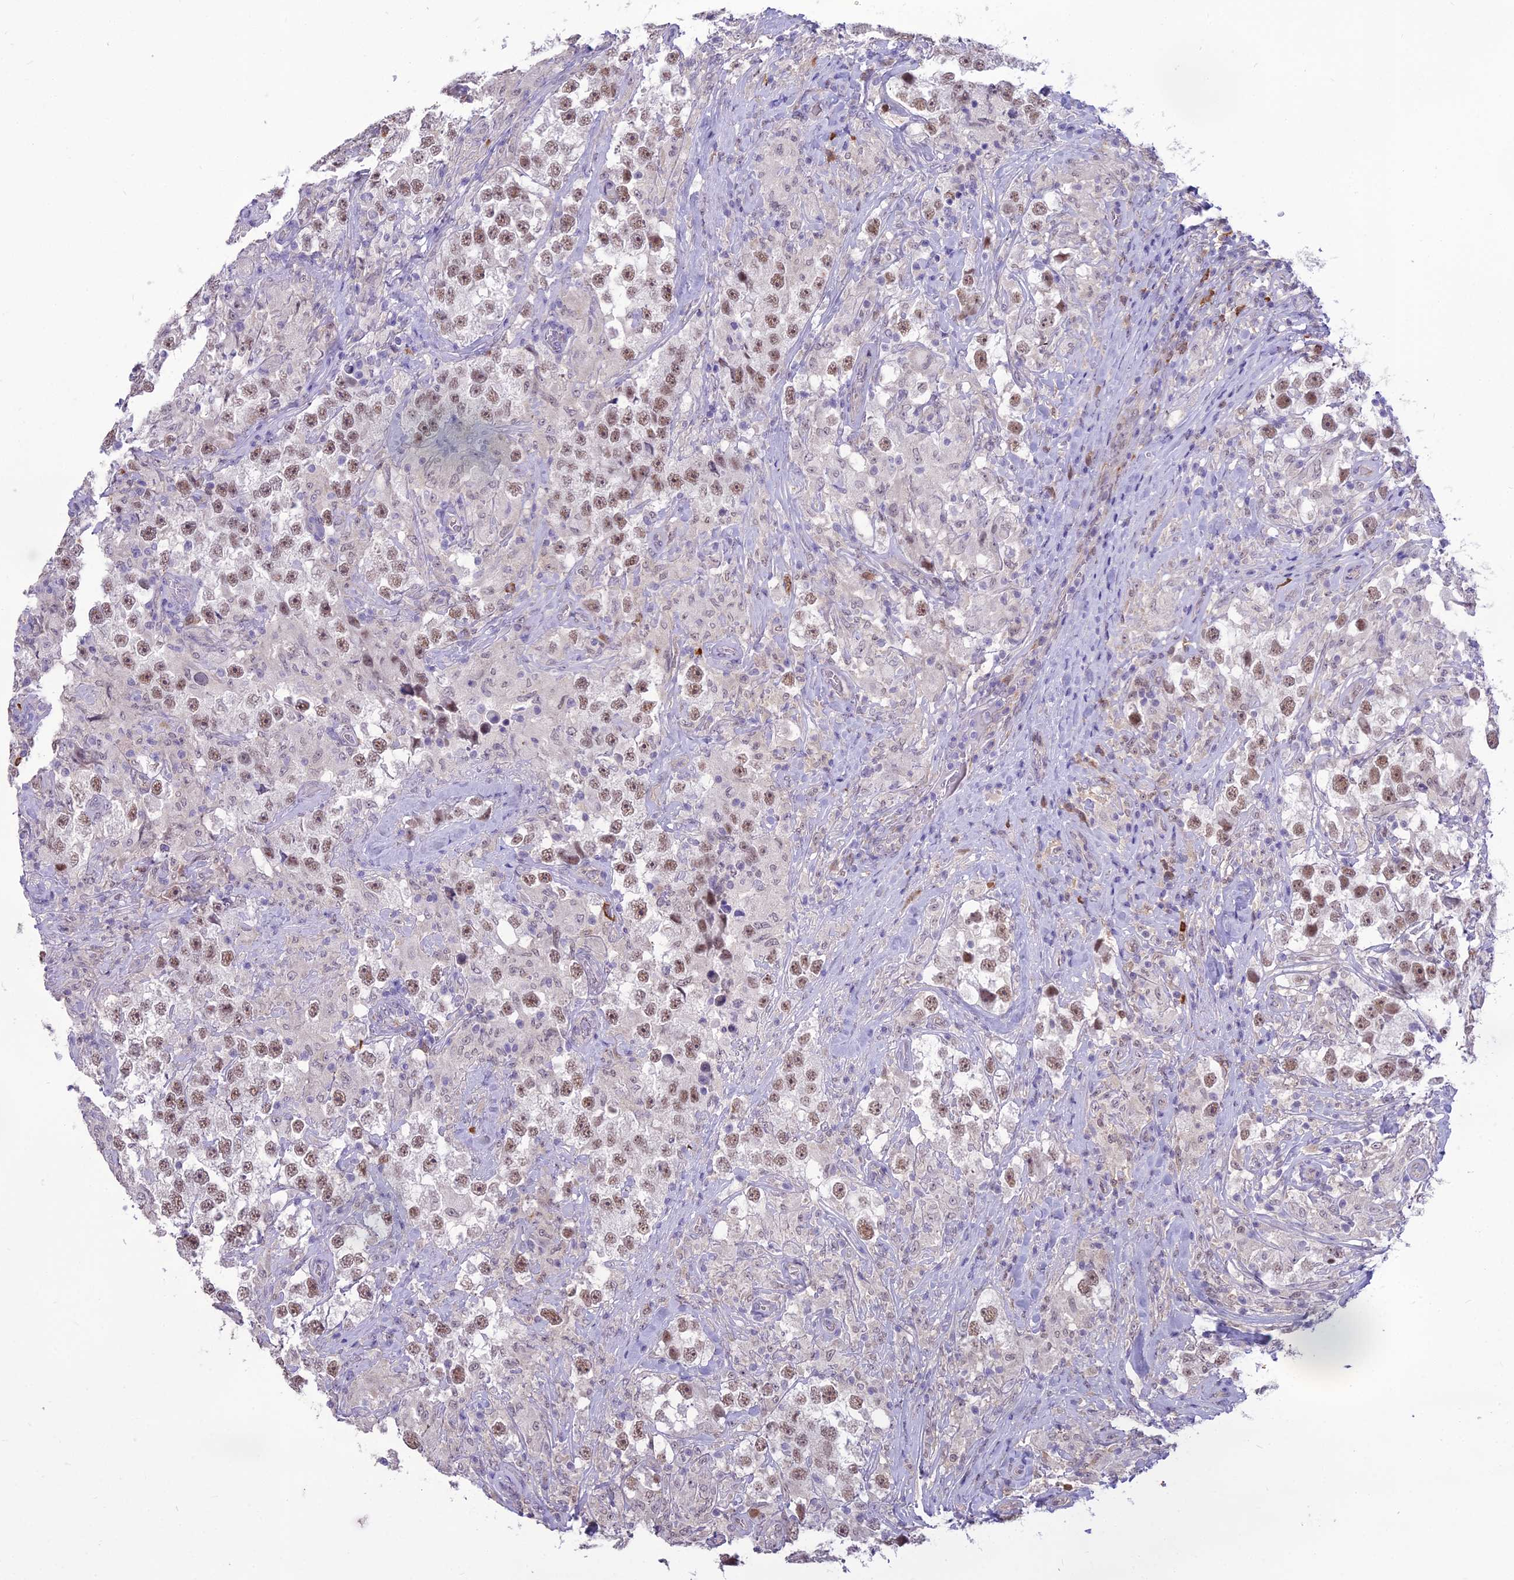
{"staining": {"intensity": "moderate", "quantity": ">75%", "location": "nuclear"}, "tissue": "testis cancer", "cell_type": "Tumor cells", "image_type": "cancer", "snomed": [{"axis": "morphology", "description": "Seminoma, NOS"}, {"axis": "topography", "description": "Testis"}], "caption": "Tumor cells demonstrate medium levels of moderate nuclear positivity in about >75% of cells in testis seminoma.", "gene": "BLNK", "patient": {"sex": "male", "age": 46}}